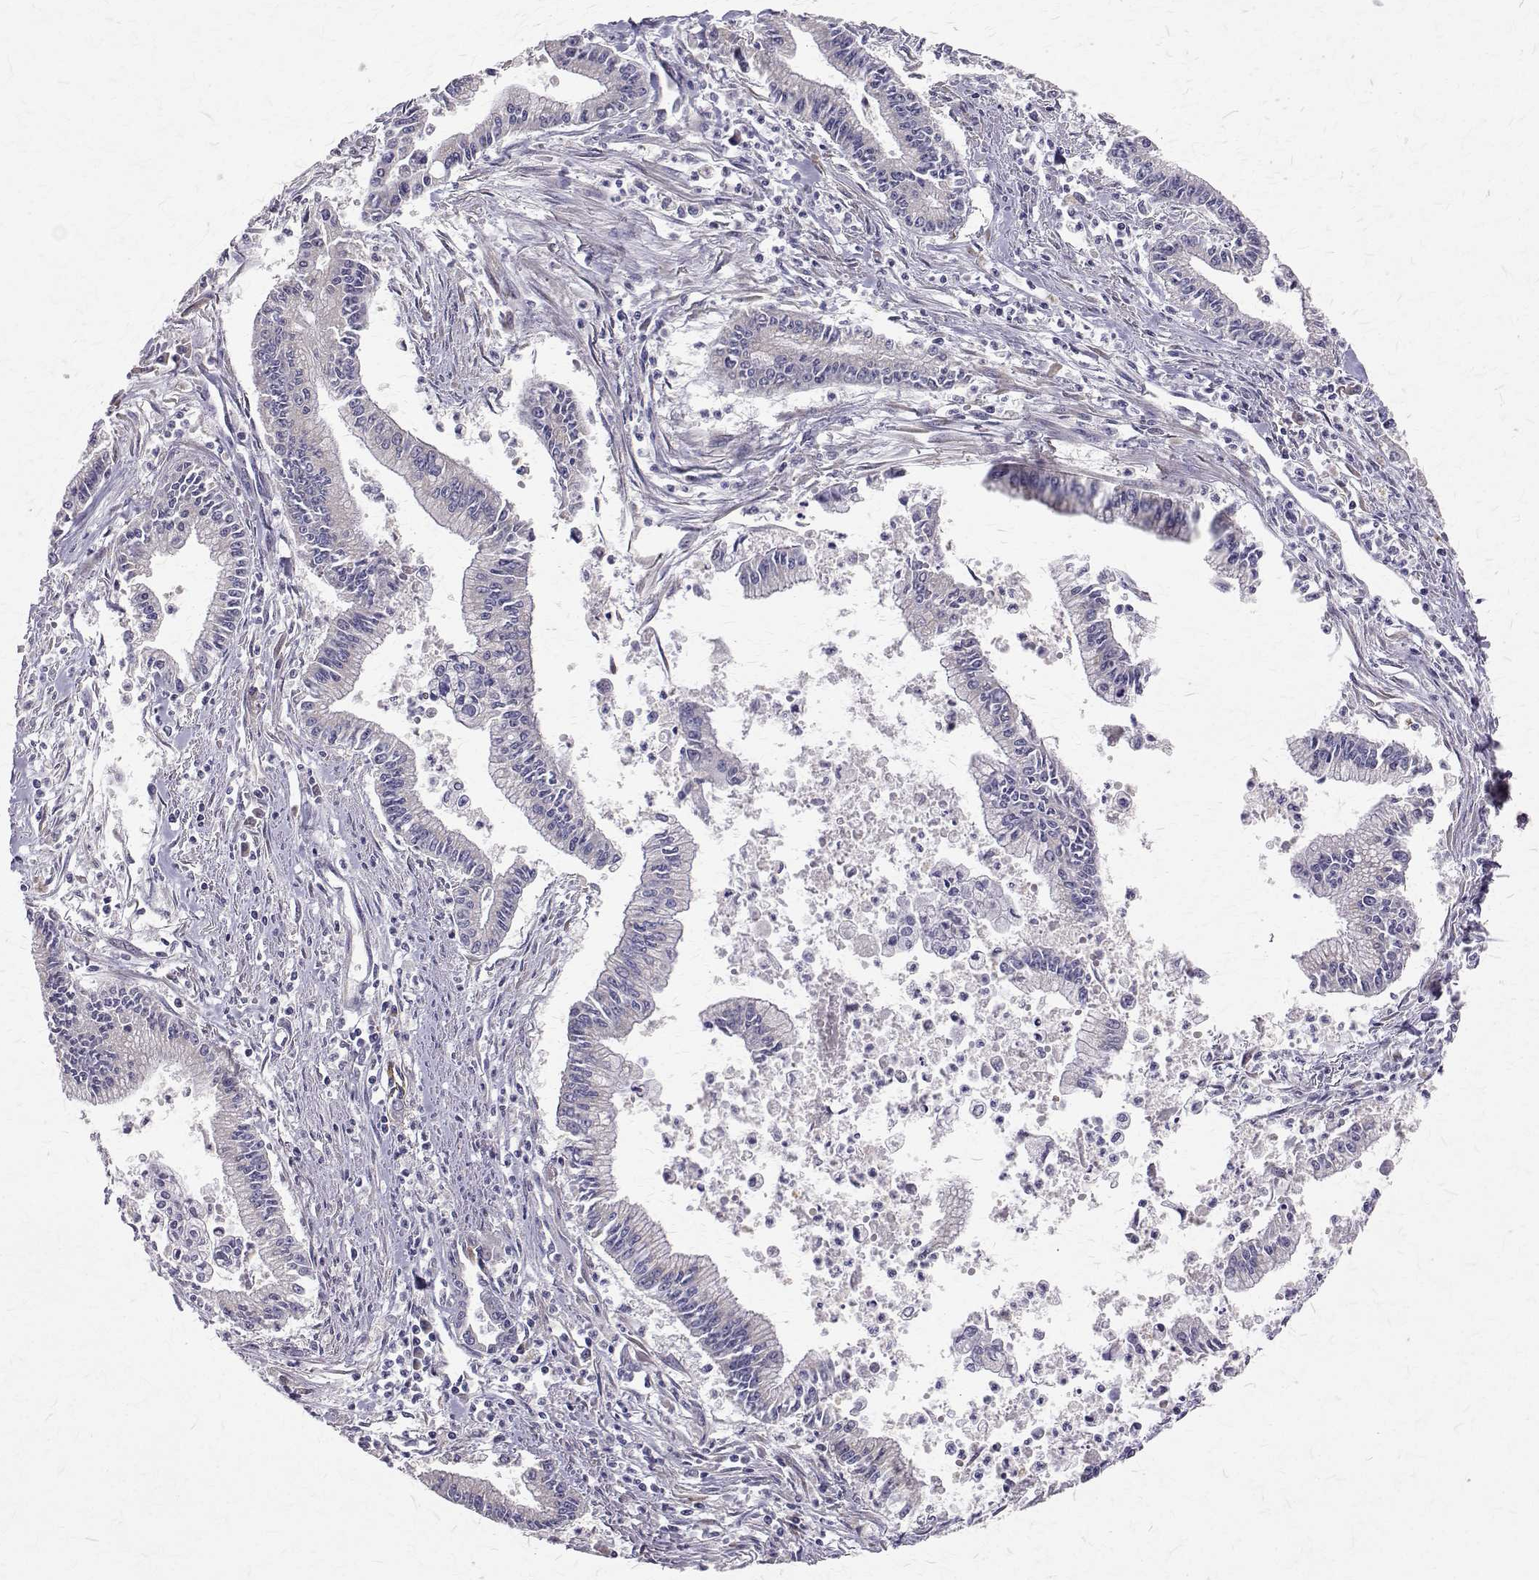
{"staining": {"intensity": "negative", "quantity": "none", "location": "none"}, "tissue": "pancreatic cancer", "cell_type": "Tumor cells", "image_type": "cancer", "snomed": [{"axis": "morphology", "description": "Adenocarcinoma, NOS"}, {"axis": "topography", "description": "Pancreas"}], "caption": "DAB (3,3'-diaminobenzidine) immunohistochemical staining of pancreatic cancer demonstrates no significant staining in tumor cells. (Brightfield microscopy of DAB immunohistochemistry (IHC) at high magnification).", "gene": "ARFGAP1", "patient": {"sex": "female", "age": 65}}